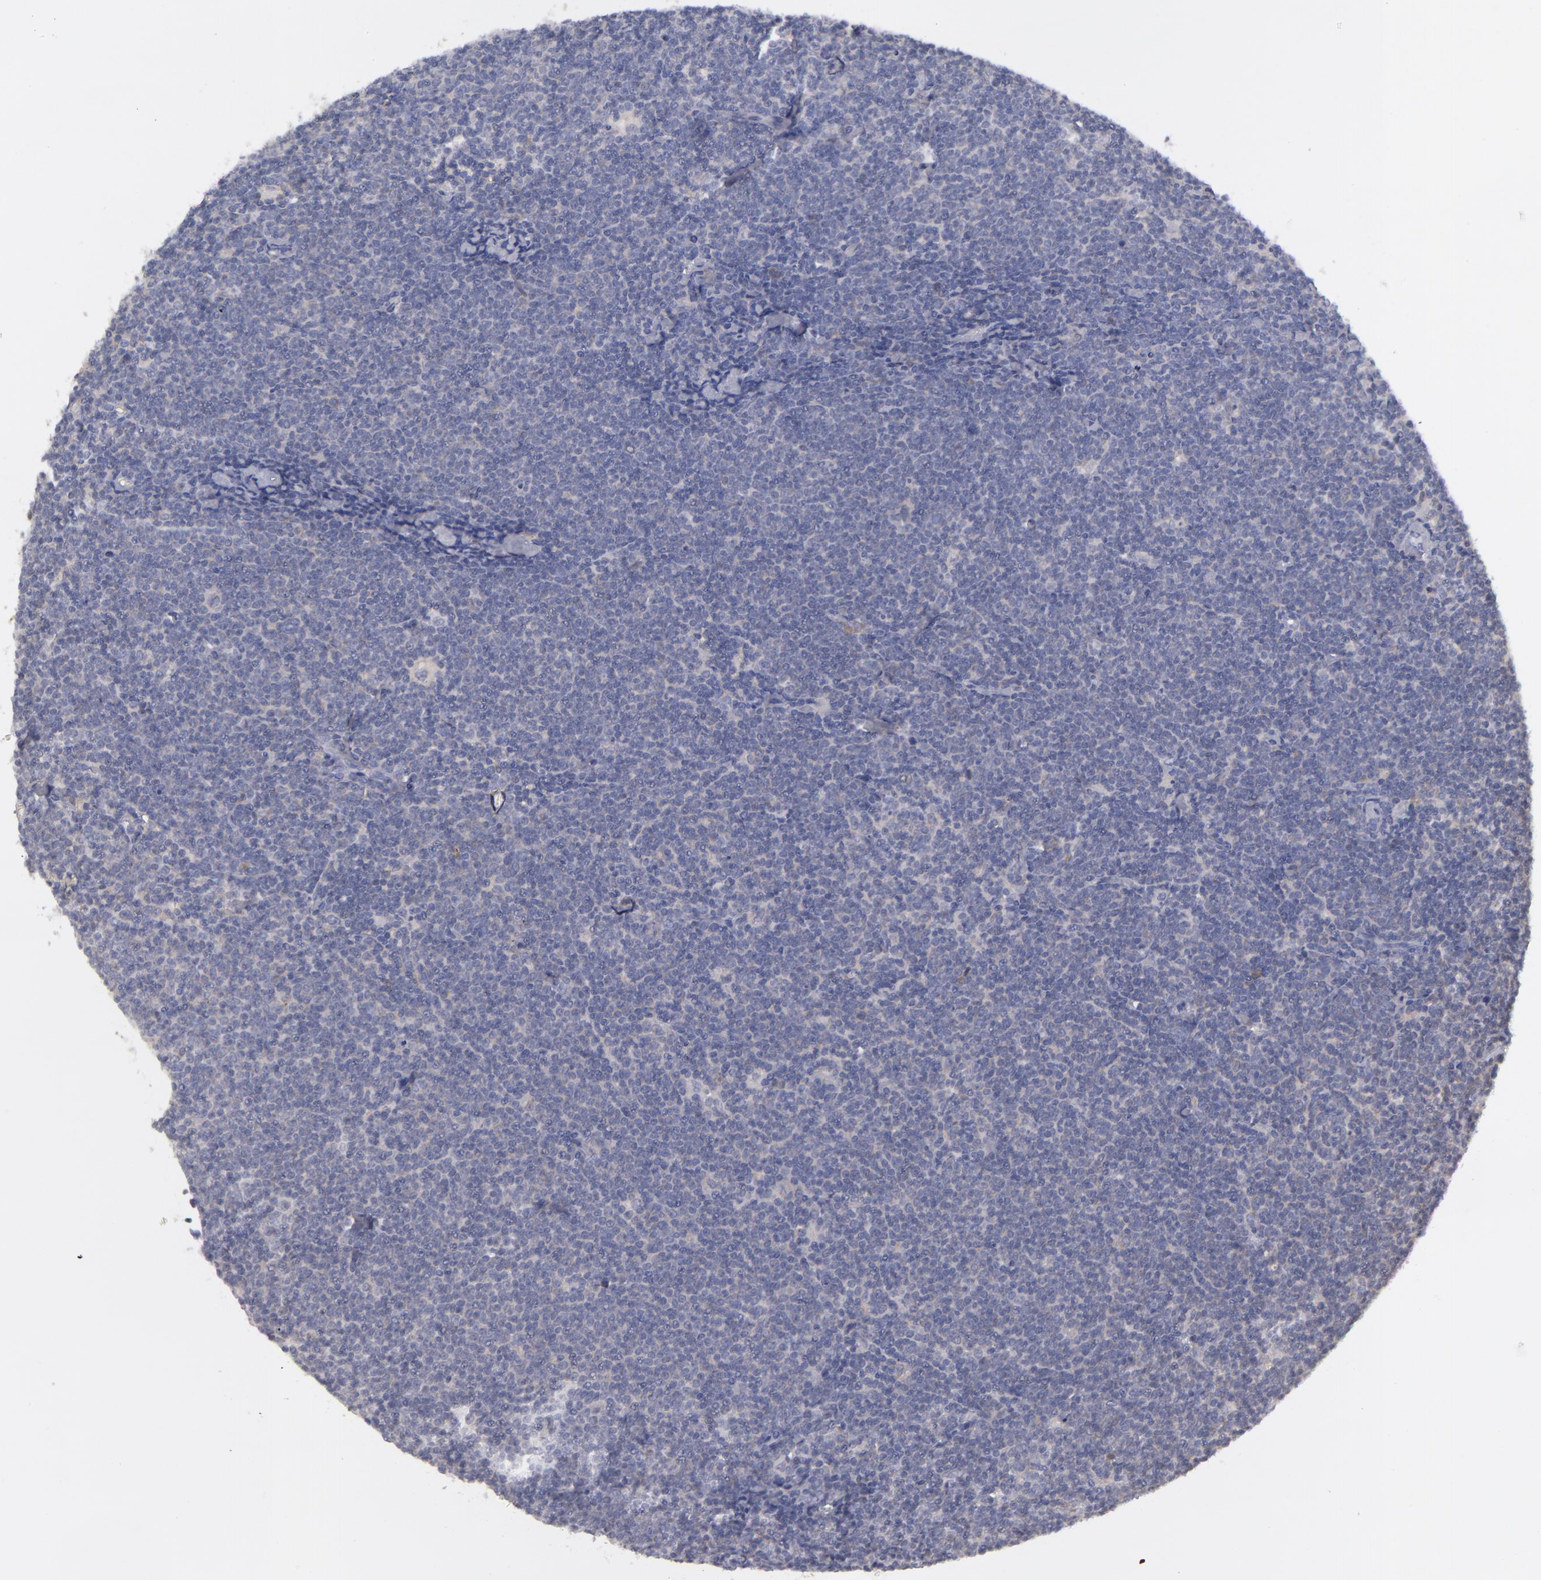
{"staining": {"intensity": "weak", "quantity": "25%-75%", "location": "cytoplasmic/membranous"}, "tissue": "lymphoma", "cell_type": "Tumor cells", "image_type": "cancer", "snomed": [{"axis": "morphology", "description": "Malignant lymphoma, non-Hodgkin's type, Low grade"}, {"axis": "topography", "description": "Lymph node"}], "caption": "This image displays lymphoma stained with immunohistochemistry to label a protein in brown. The cytoplasmic/membranous of tumor cells show weak positivity for the protein. Nuclei are counter-stained blue.", "gene": "MTHFD1", "patient": {"sex": "male", "age": 65}}